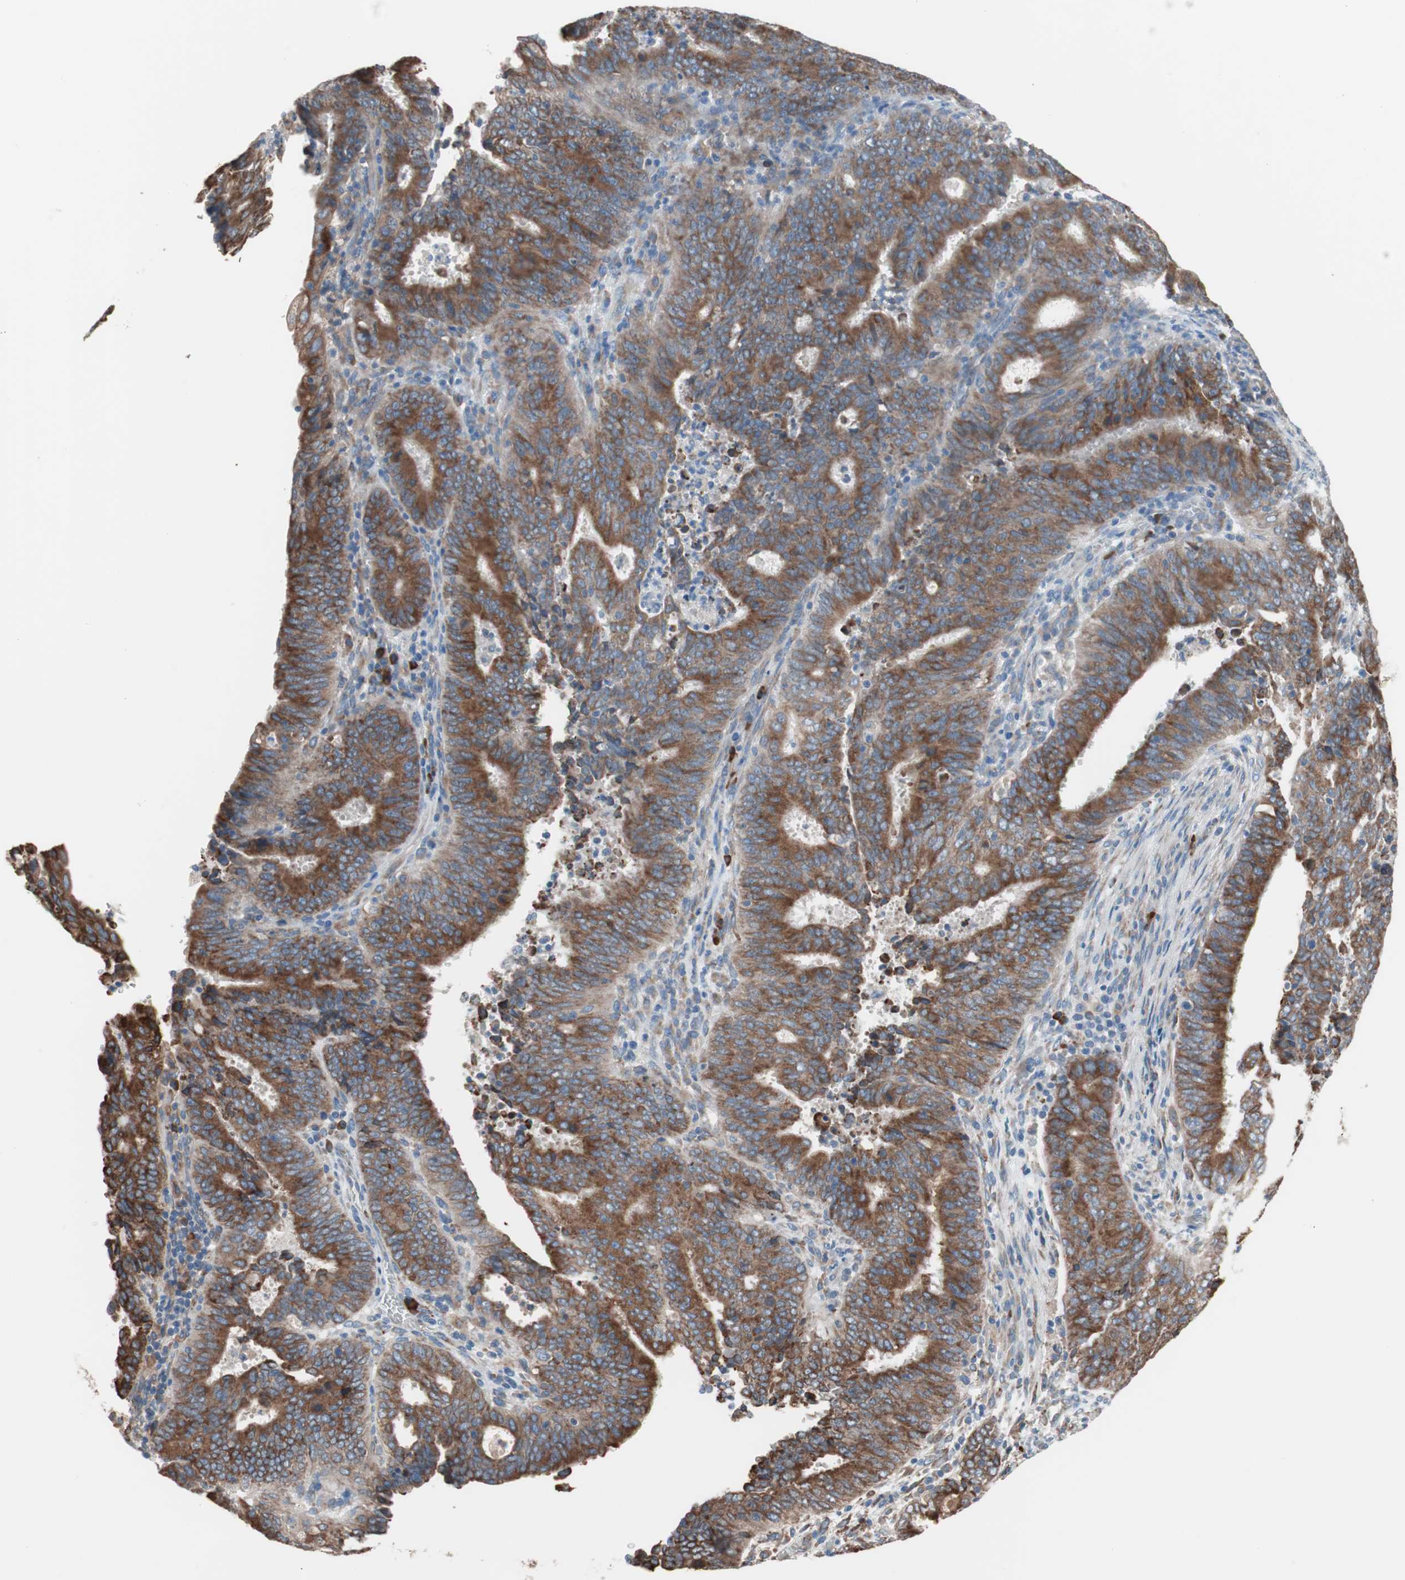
{"staining": {"intensity": "strong", "quantity": ">75%", "location": "cytoplasmic/membranous"}, "tissue": "cervical cancer", "cell_type": "Tumor cells", "image_type": "cancer", "snomed": [{"axis": "morphology", "description": "Adenocarcinoma, NOS"}, {"axis": "topography", "description": "Cervix"}], "caption": "Protein analysis of cervical cancer tissue displays strong cytoplasmic/membranous staining in about >75% of tumor cells.", "gene": "SLC27A4", "patient": {"sex": "female", "age": 44}}